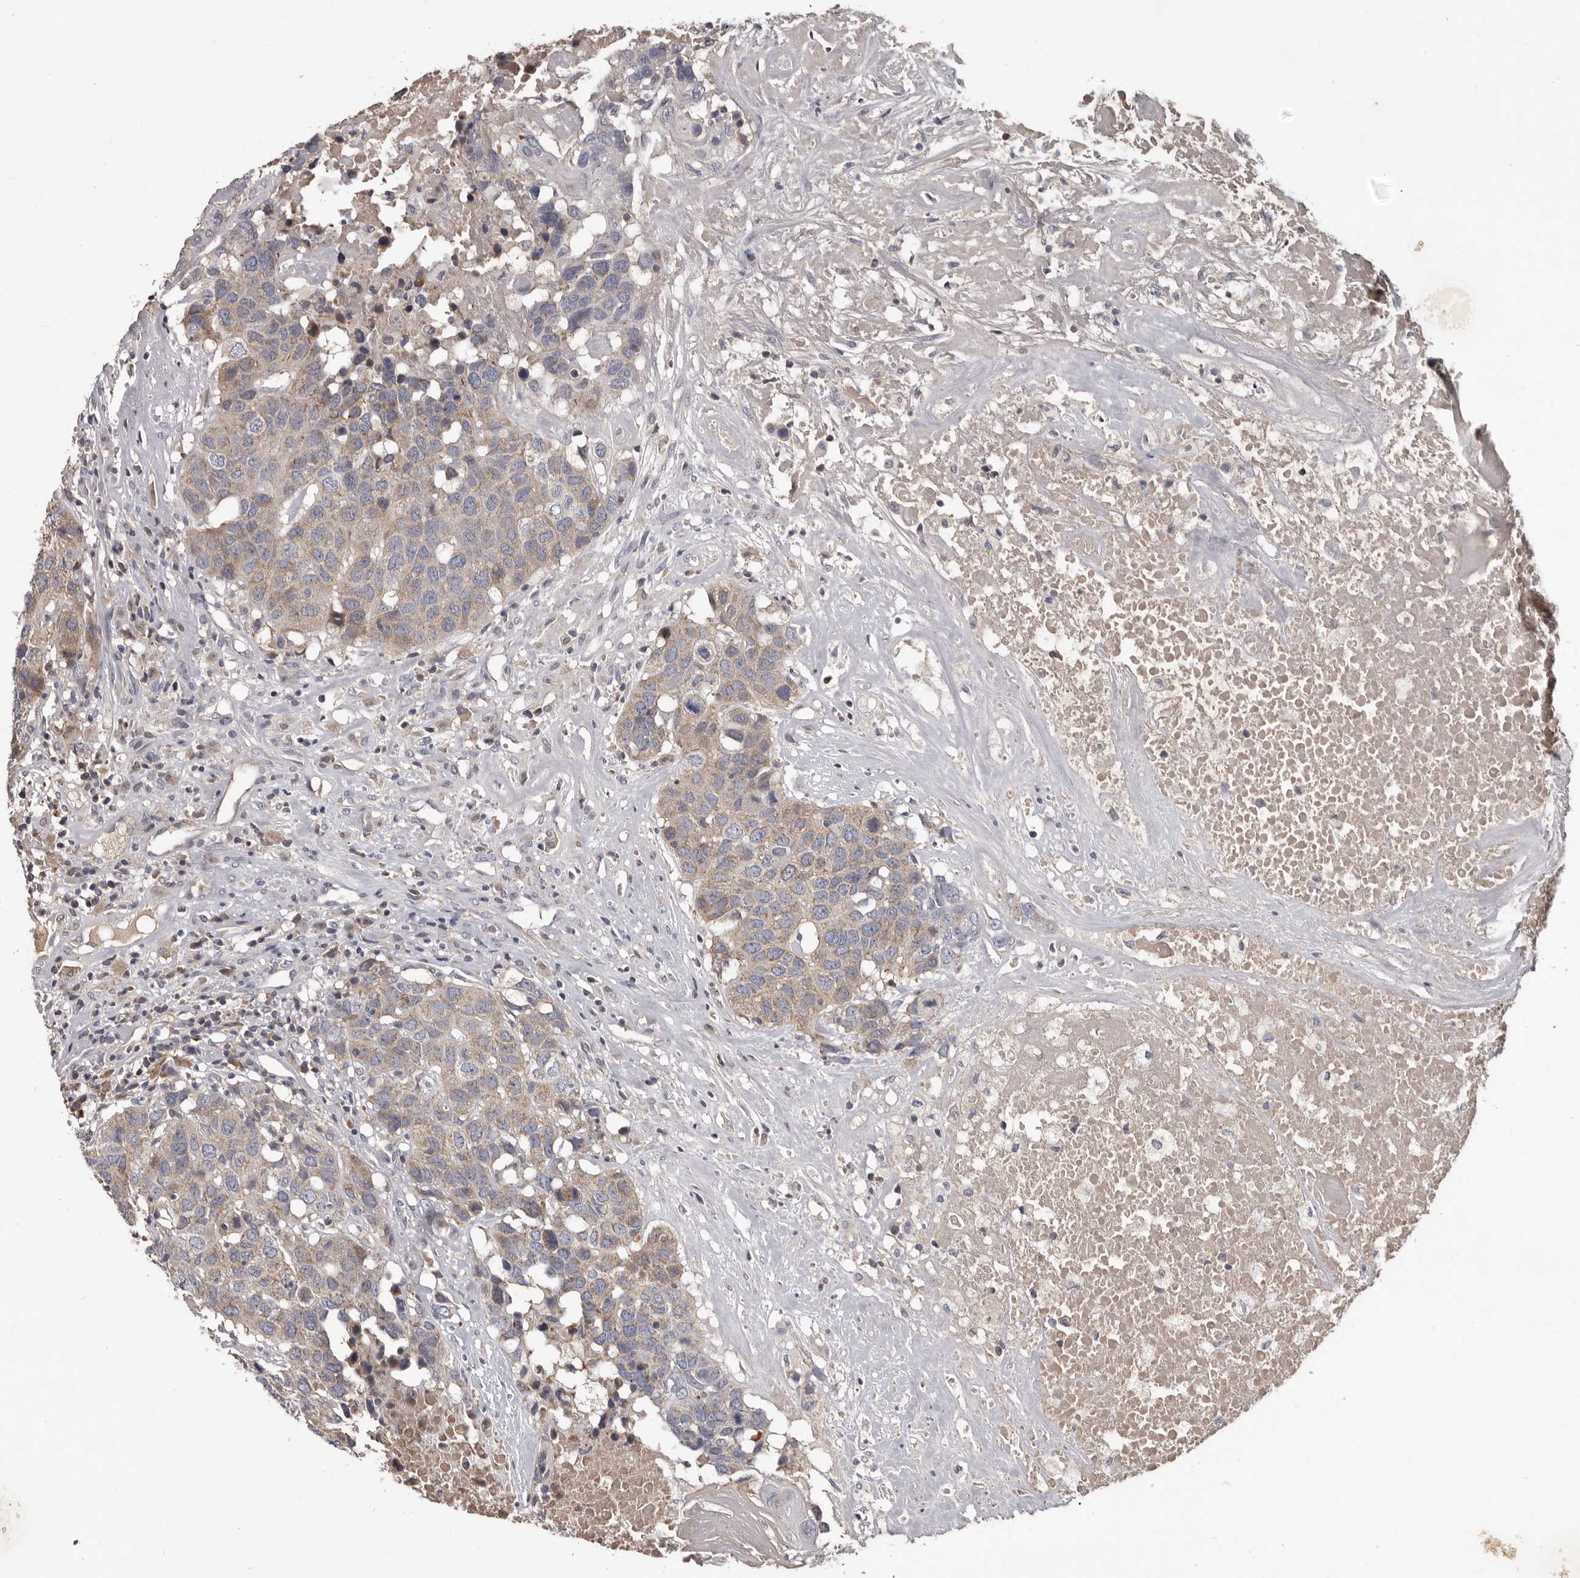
{"staining": {"intensity": "weak", "quantity": "25%-75%", "location": "cytoplasmic/membranous"}, "tissue": "head and neck cancer", "cell_type": "Tumor cells", "image_type": "cancer", "snomed": [{"axis": "morphology", "description": "Squamous cell carcinoma, NOS"}, {"axis": "topography", "description": "Head-Neck"}], "caption": "This is a histology image of immunohistochemistry (IHC) staining of head and neck cancer (squamous cell carcinoma), which shows weak positivity in the cytoplasmic/membranous of tumor cells.", "gene": "ALDH5A1", "patient": {"sex": "male", "age": 66}}